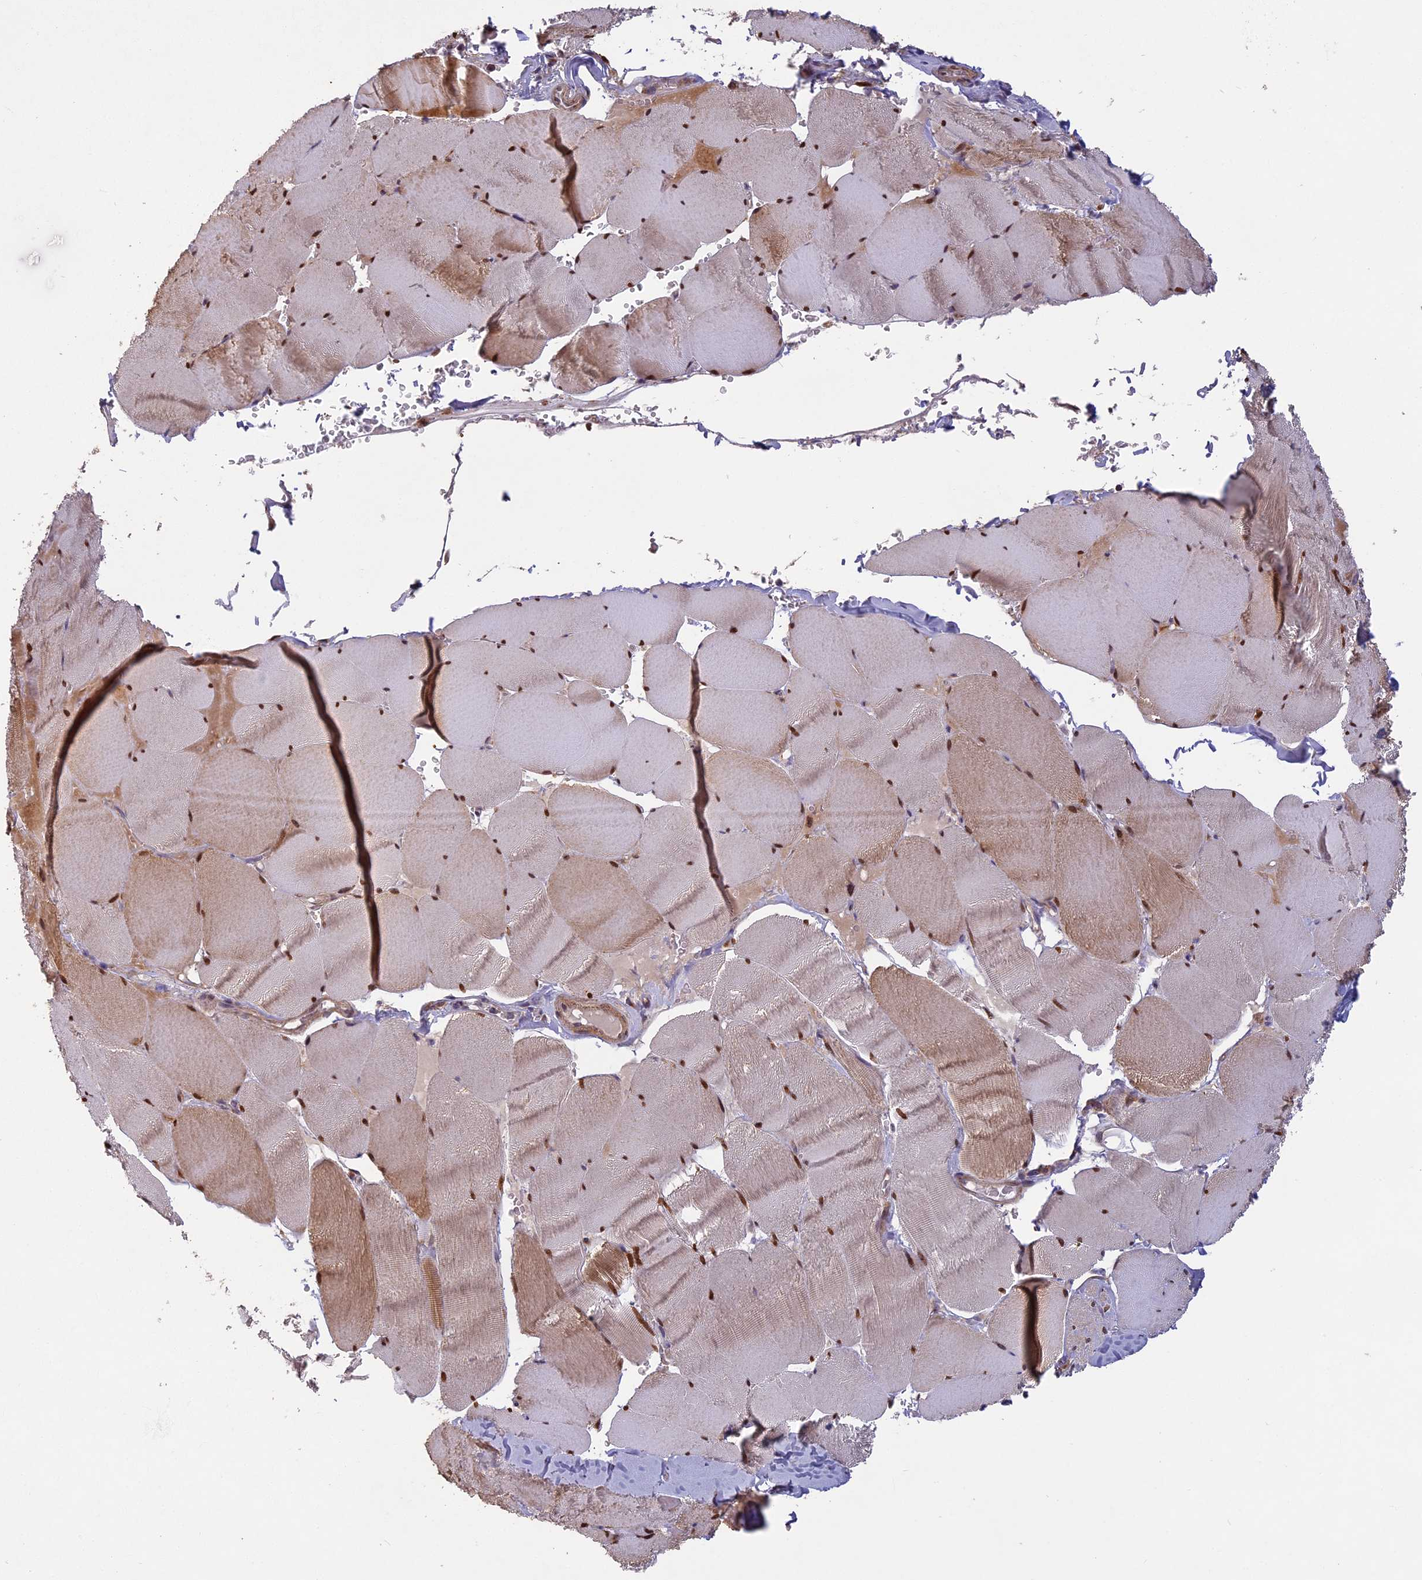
{"staining": {"intensity": "moderate", "quantity": "25%-75%", "location": "cytoplasmic/membranous,nuclear"}, "tissue": "skeletal muscle", "cell_type": "Myocytes", "image_type": "normal", "snomed": [{"axis": "morphology", "description": "Normal tissue, NOS"}, {"axis": "topography", "description": "Skeletal muscle"}, {"axis": "topography", "description": "Head-Neck"}], "caption": "This micrograph reveals unremarkable skeletal muscle stained with immunohistochemistry to label a protein in brown. The cytoplasmic/membranous,nuclear of myocytes show moderate positivity for the protein. Nuclei are counter-stained blue.", "gene": "EDAR", "patient": {"sex": "male", "age": 66}}